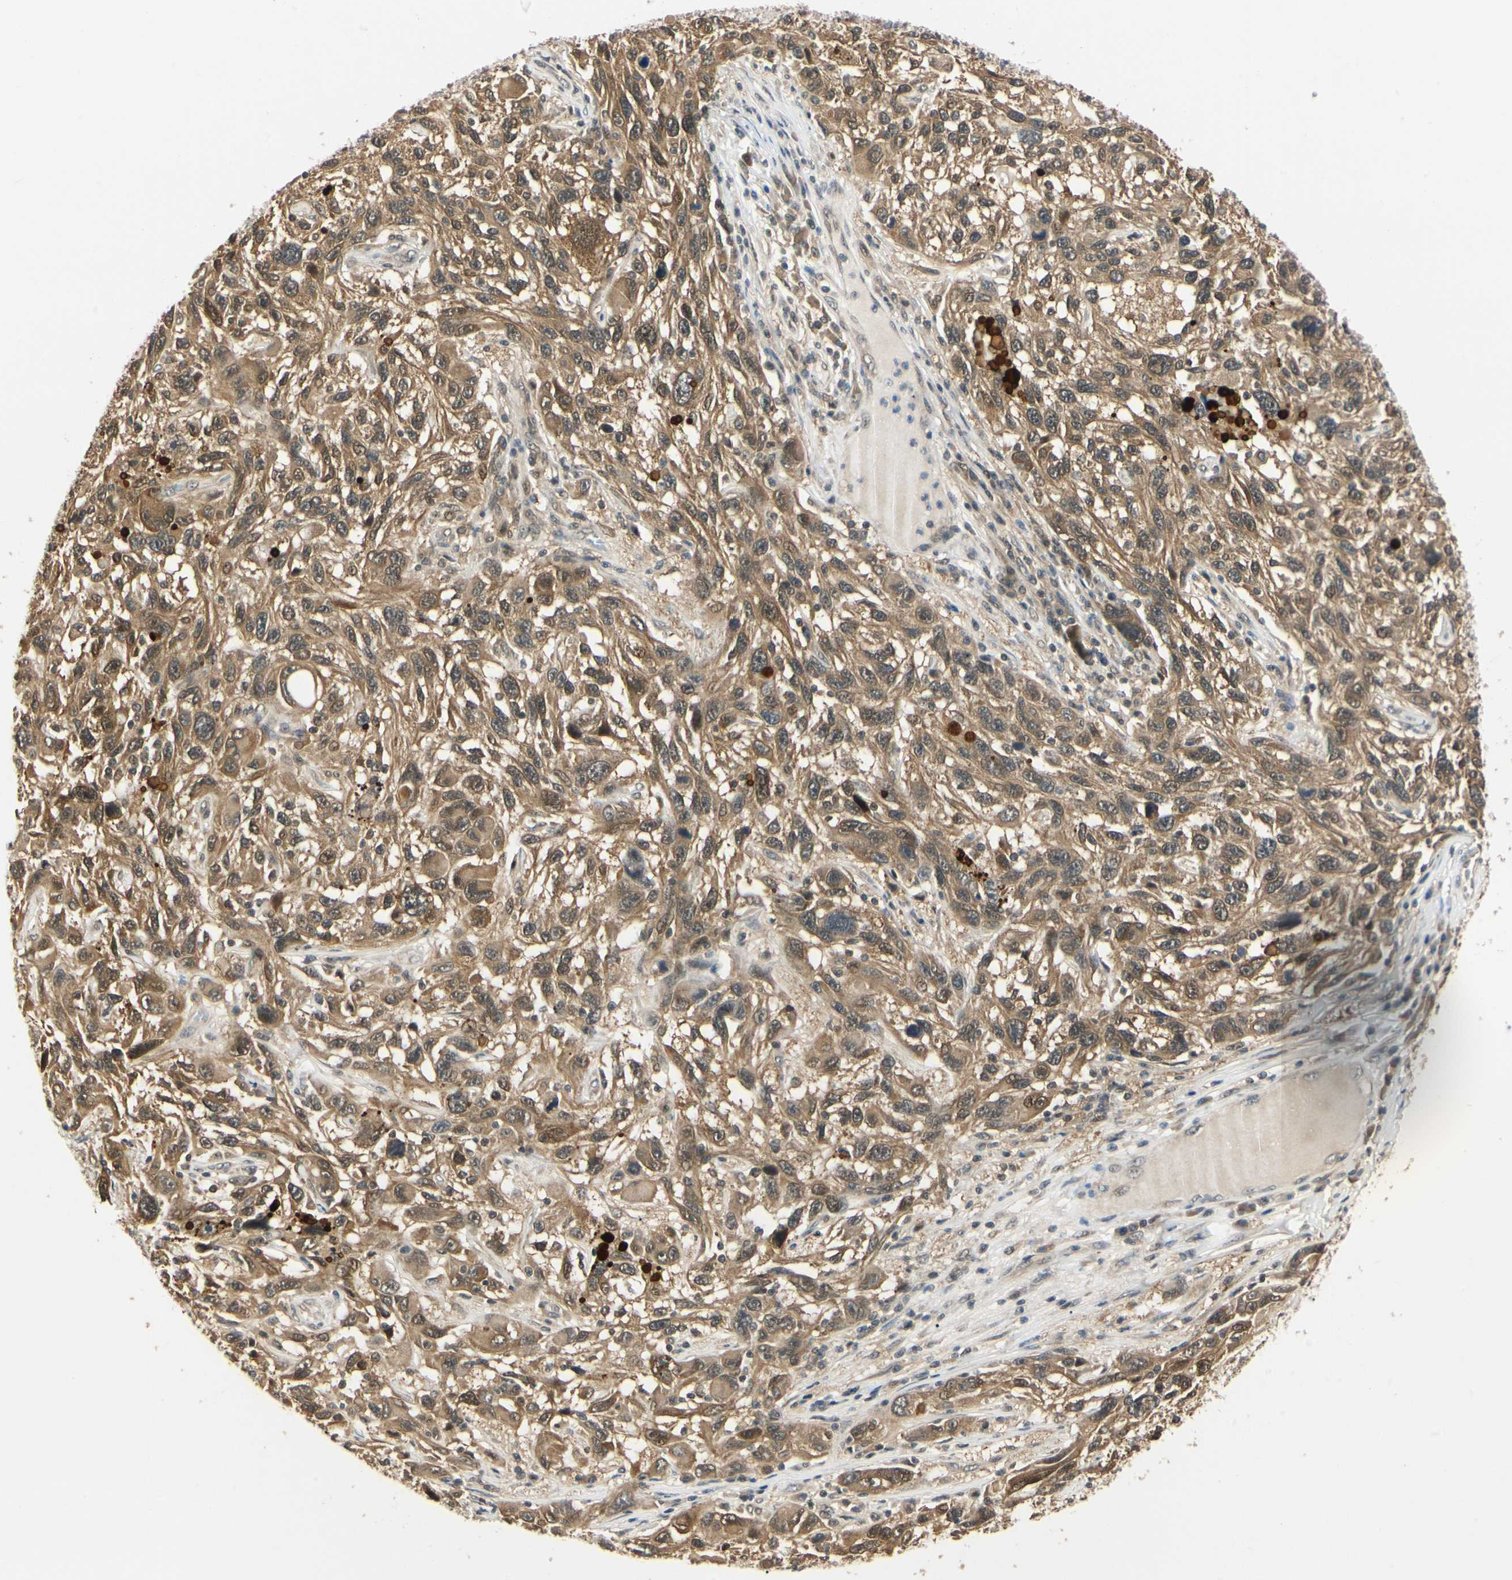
{"staining": {"intensity": "moderate", "quantity": ">75%", "location": "cytoplasmic/membranous,nuclear"}, "tissue": "melanoma", "cell_type": "Tumor cells", "image_type": "cancer", "snomed": [{"axis": "morphology", "description": "Malignant melanoma, NOS"}, {"axis": "topography", "description": "Skin"}], "caption": "A photomicrograph showing moderate cytoplasmic/membranous and nuclear positivity in approximately >75% of tumor cells in melanoma, as visualized by brown immunohistochemical staining.", "gene": "UBE2Z", "patient": {"sex": "male", "age": 53}}